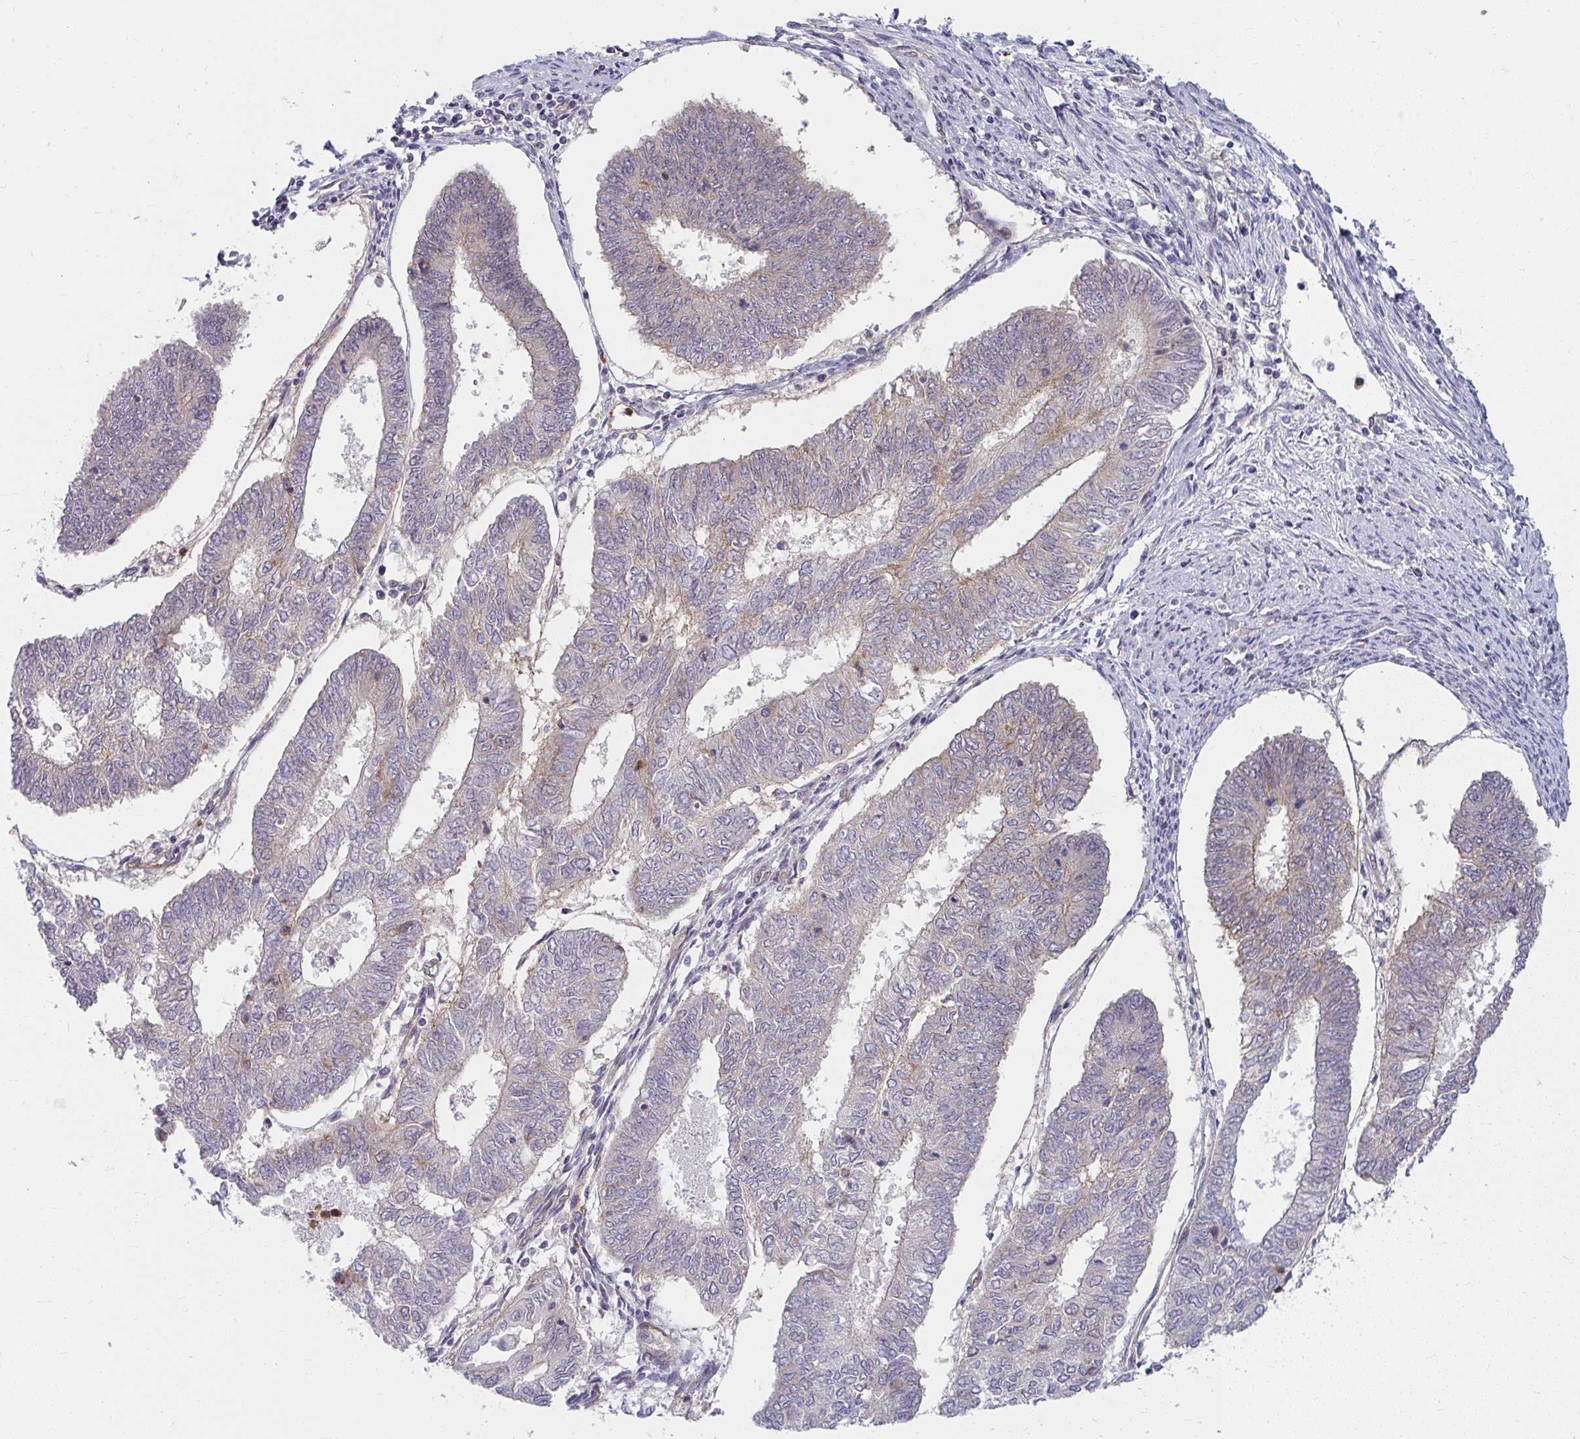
{"staining": {"intensity": "weak", "quantity": "<25%", "location": "cytoplasmic/membranous"}, "tissue": "endometrial cancer", "cell_type": "Tumor cells", "image_type": "cancer", "snomed": [{"axis": "morphology", "description": "Adenocarcinoma, NOS"}, {"axis": "topography", "description": "Endometrium"}], "caption": "A histopathology image of endometrial adenocarcinoma stained for a protein displays no brown staining in tumor cells. (DAB immunohistochemistry (IHC) with hematoxylin counter stain).", "gene": "MUS81", "patient": {"sex": "female", "age": 68}}